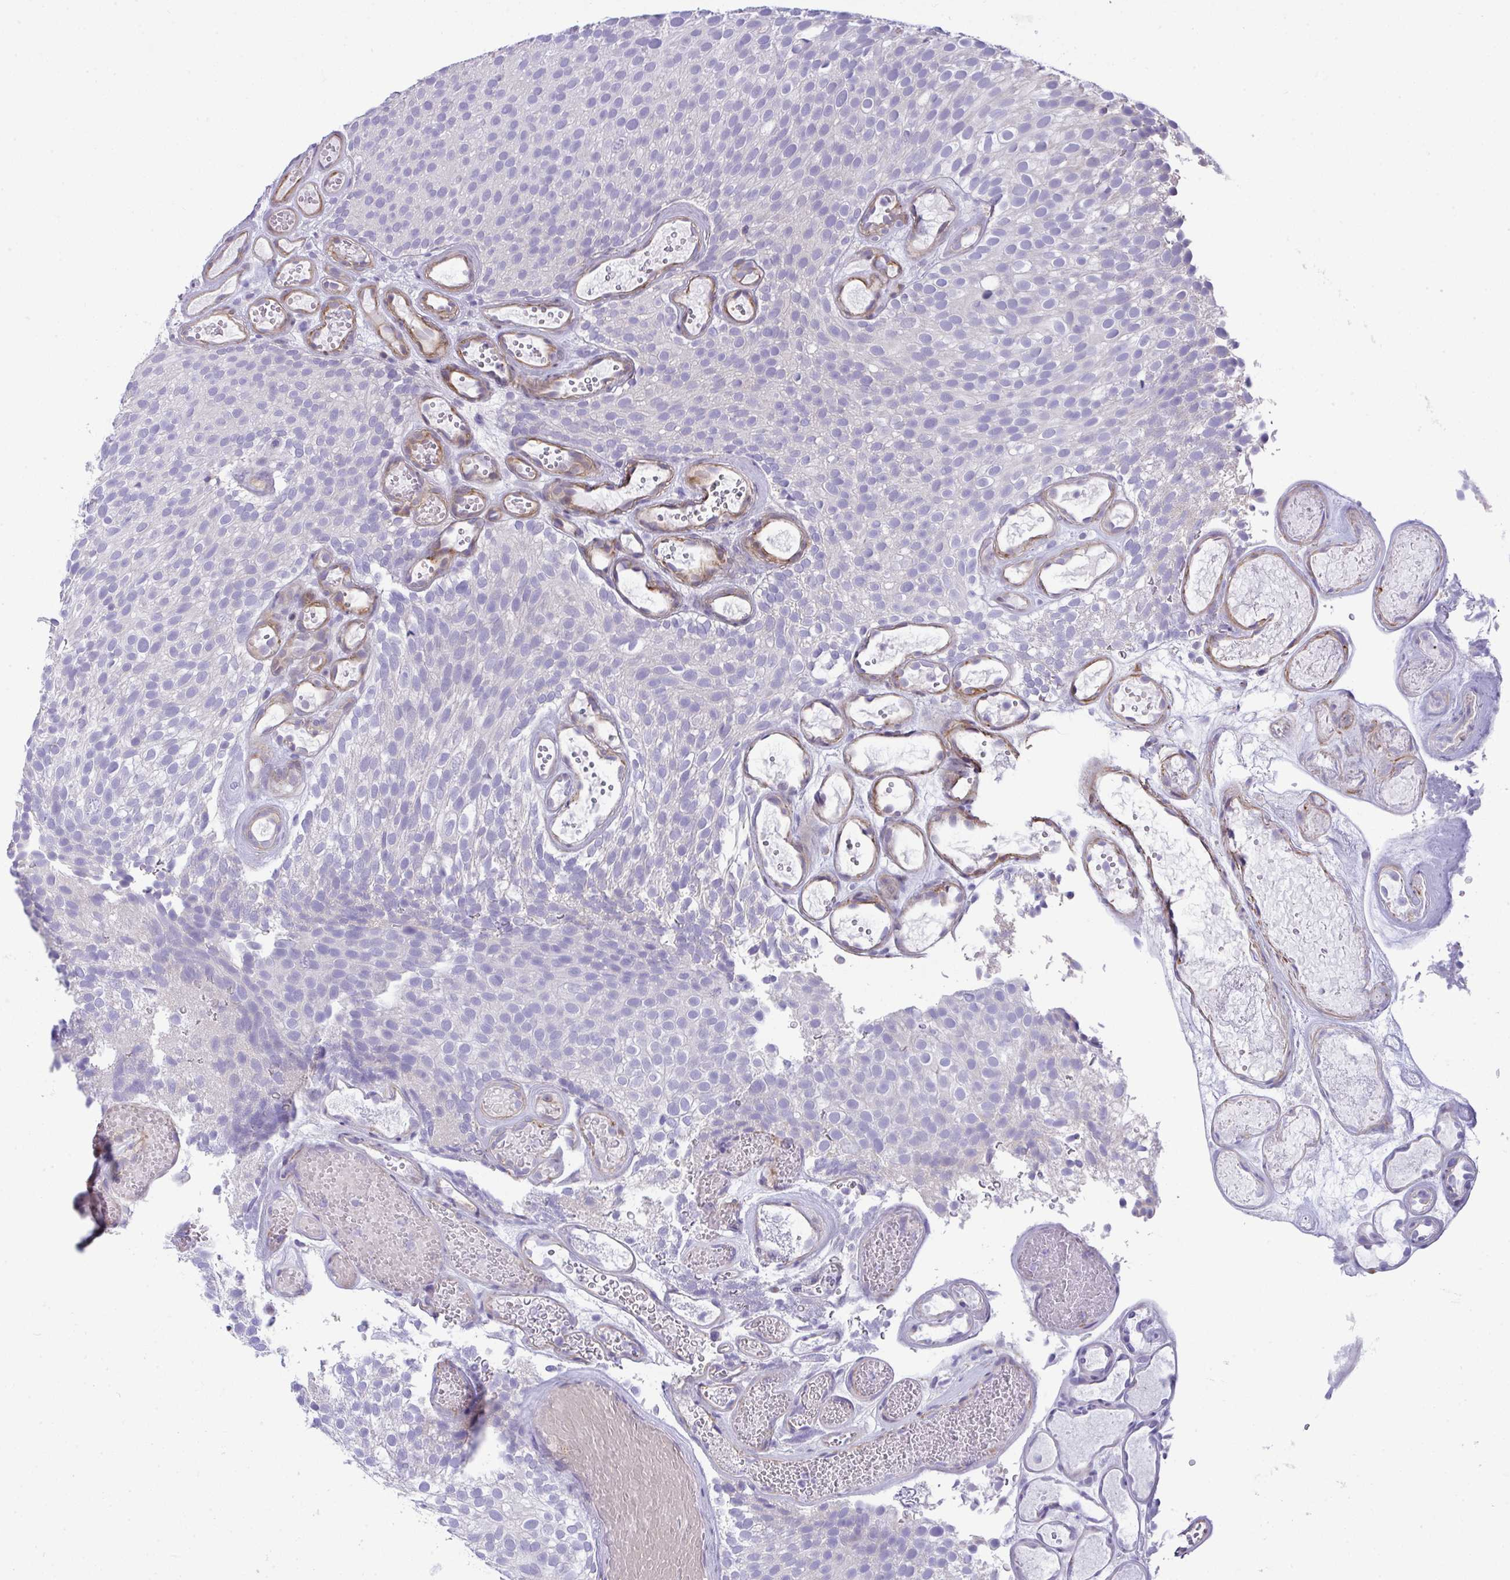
{"staining": {"intensity": "negative", "quantity": "none", "location": "none"}, "tissue": "urothelial cancer", "cell_type": "Tumor cells", "image_type": "cancer", "snomed": [{"axis": "morphology", "description": "Urothelial carcinoma, Low grade"}, {"axis": "topography", "description": "Urinary bladder"}], "caption": "This photomicrograph is of urothelial cancer stained with IHC to label a protein in brown with the nuclei are counter-stained blue. There is no staining in tumor cells. (Immunohistochemistry, brightfield microscopy, high magnification).", "gene": "MYL12A", "patient": {"sex": "male", "age": 78}}